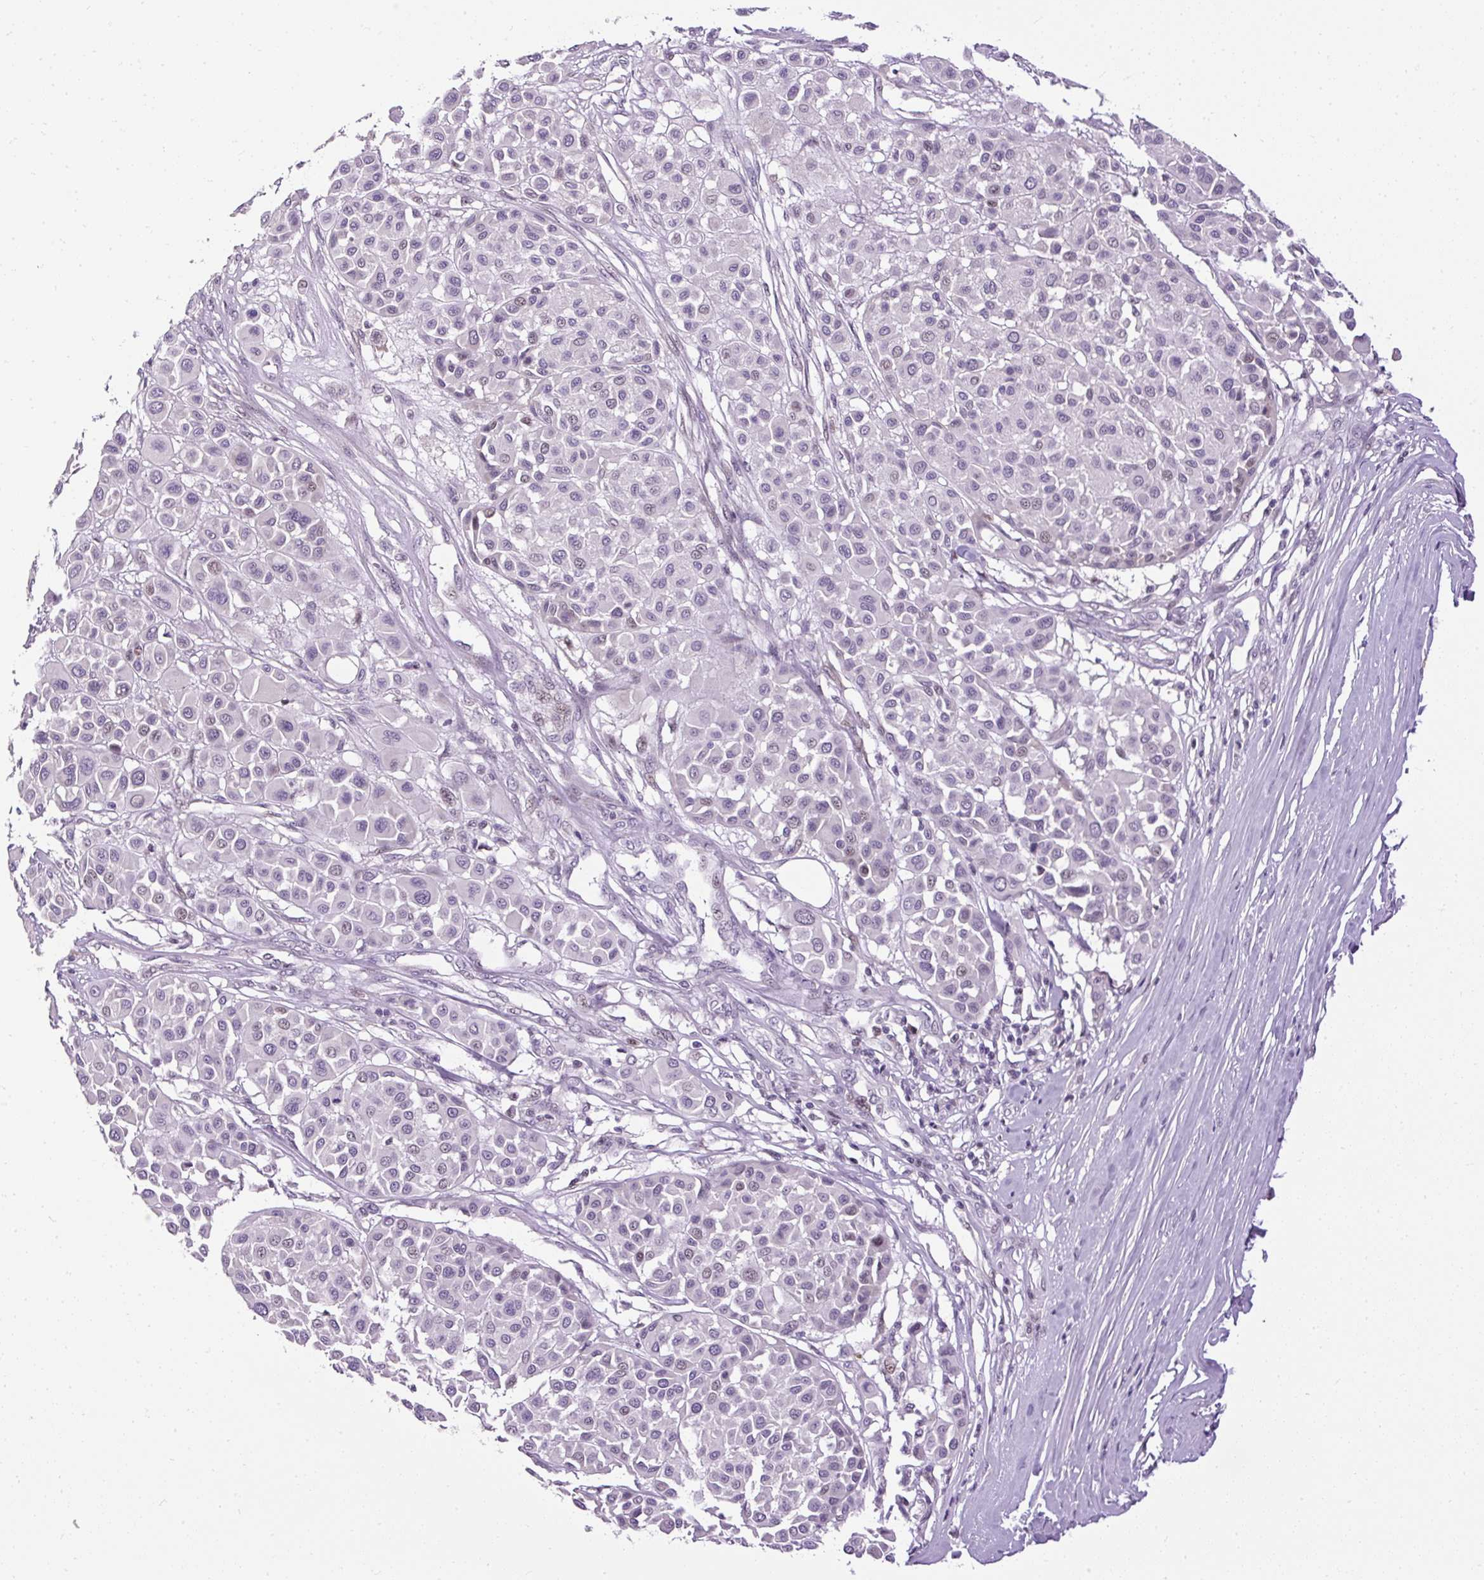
{"staining": {"intensity": "weak", "quantity": "<25%", "location": "nuclear"}, "tissue": "melanoma", "cell_type": "Tumor cells", "image_type": "cancer", "snomed": [{"axis": "morphology", "description": "Malignant melanoma, Metastatic site"}, {"axis": "topography", "description": "Soft tissue"}], "caption": "This is a micrograph of immunohistochemistry (IHC) staining of melanoma, which shows no staining in tumor cells.", "gene": "ARHGEF18", "patient": {"sex": "male", "age": 41}}